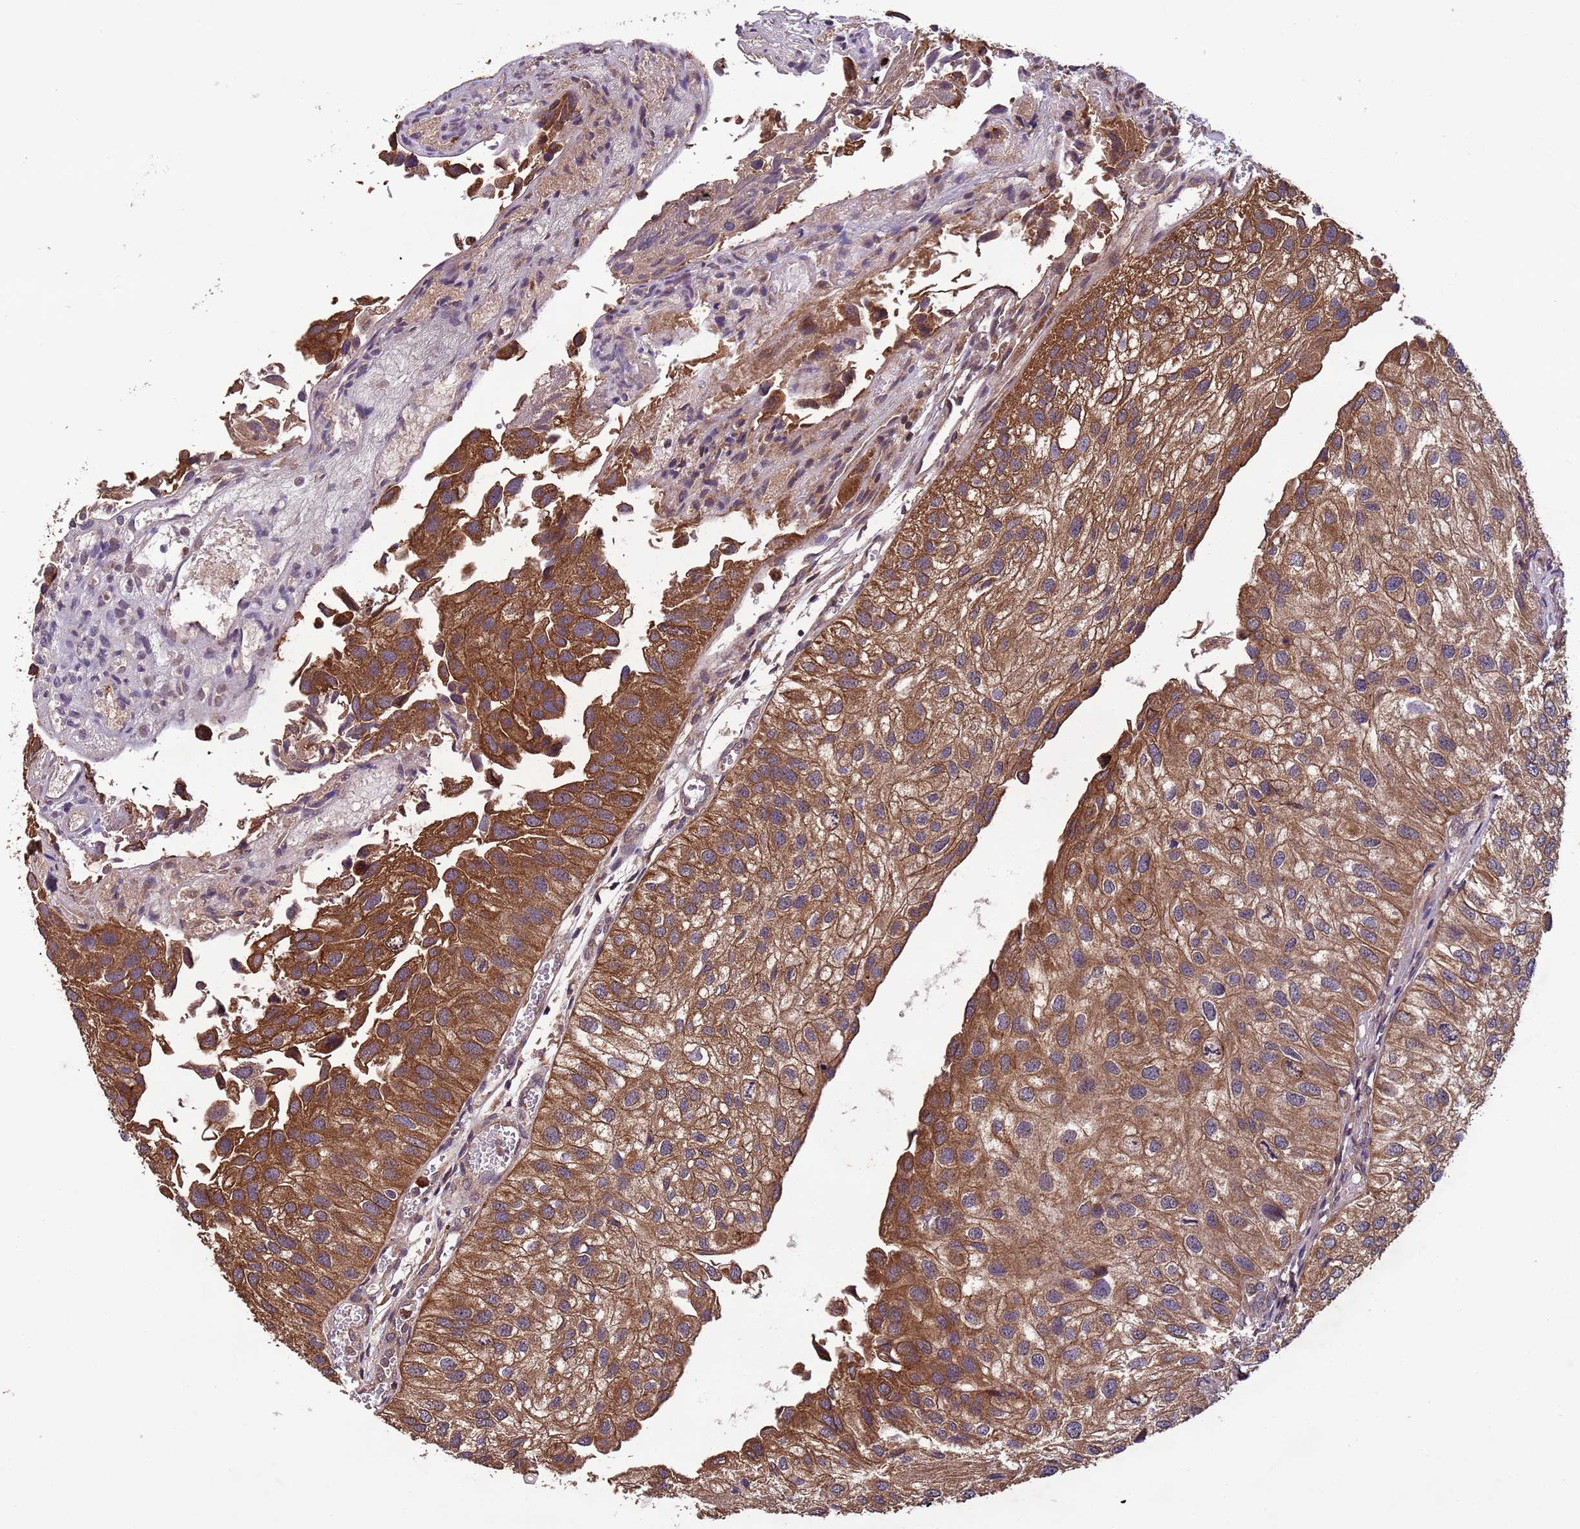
{"staining": {"intensity": "moderate", "quantity": ">75%", "location": "cytoplasmic/membranous"}, "tissue": "urothelial cancer", "cell_type": "Tumor cells", "image_type": "cancer", "snomed": [{"axis": "morphology", "description": "Urothelial carcinoma, Low grade"}, {"axis": "topography", "description": "Urinary bladder"}], "caption": "Urothelial cancer was stained to show a protein in brown. There is medium levels of moderate cytoplasmic/membranous expression in approximately >75% of tumor cells.", "gene": "FASTKD1", "patient": {"sex": "female", "age": 89}}